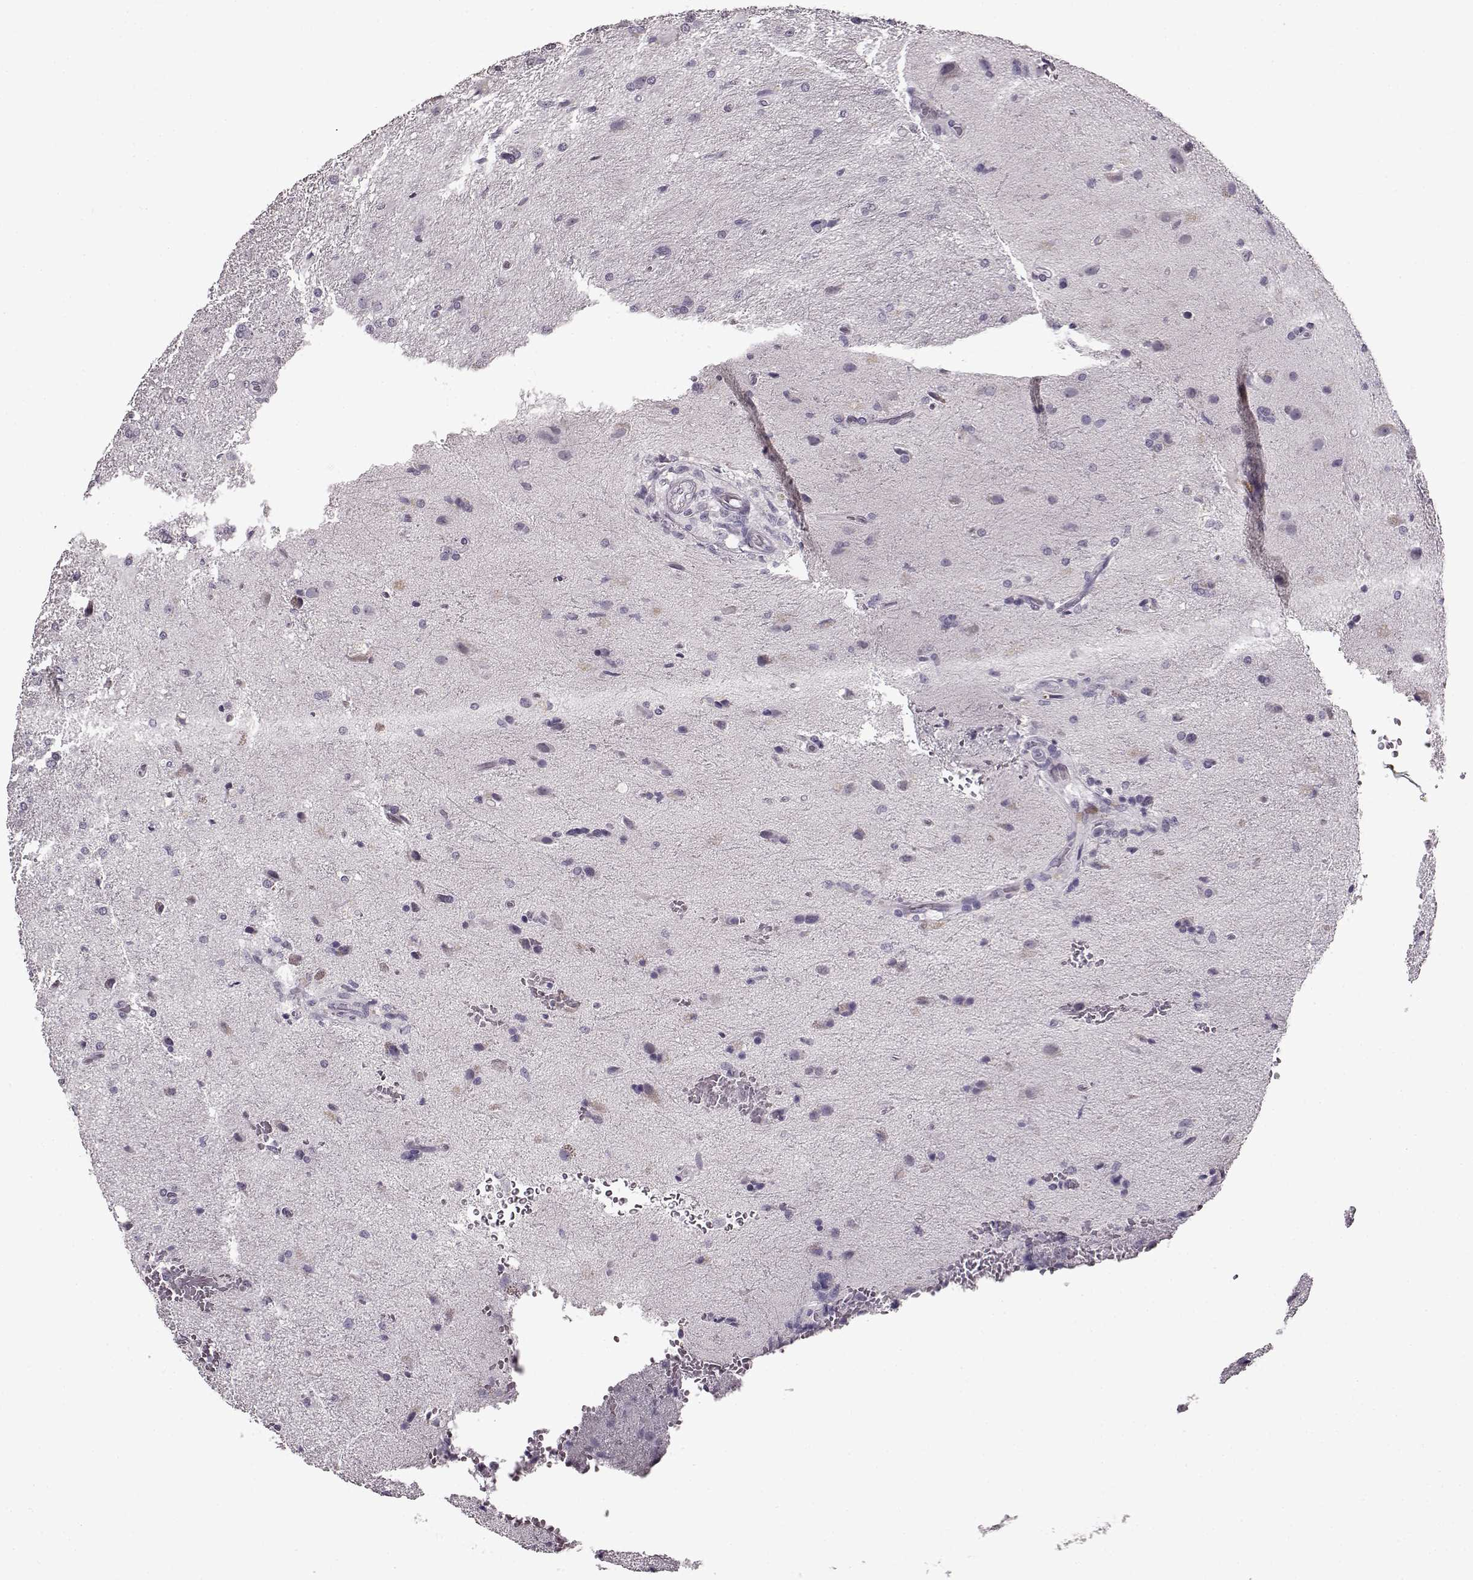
{"staining": {"intensity": "negative", "quantity": "none", "location": "none"}, "tissue": "glioma", "cell_type": "Tumor cells", "image_type": "cancer", "snomed": [{"axis": "morphology", "description": "Glioma, malignant, High grade"}, {"axis": "topography", "description": "Brain"}], "caption": "Immunohistochemical staining of glioma displays no significant staining in tumor cells. (Immunohistochemistry (ihc), brightfield microscopy, high magnification).", "gene": "FSHB", "patient": {"sex": "male", "age": 68}}